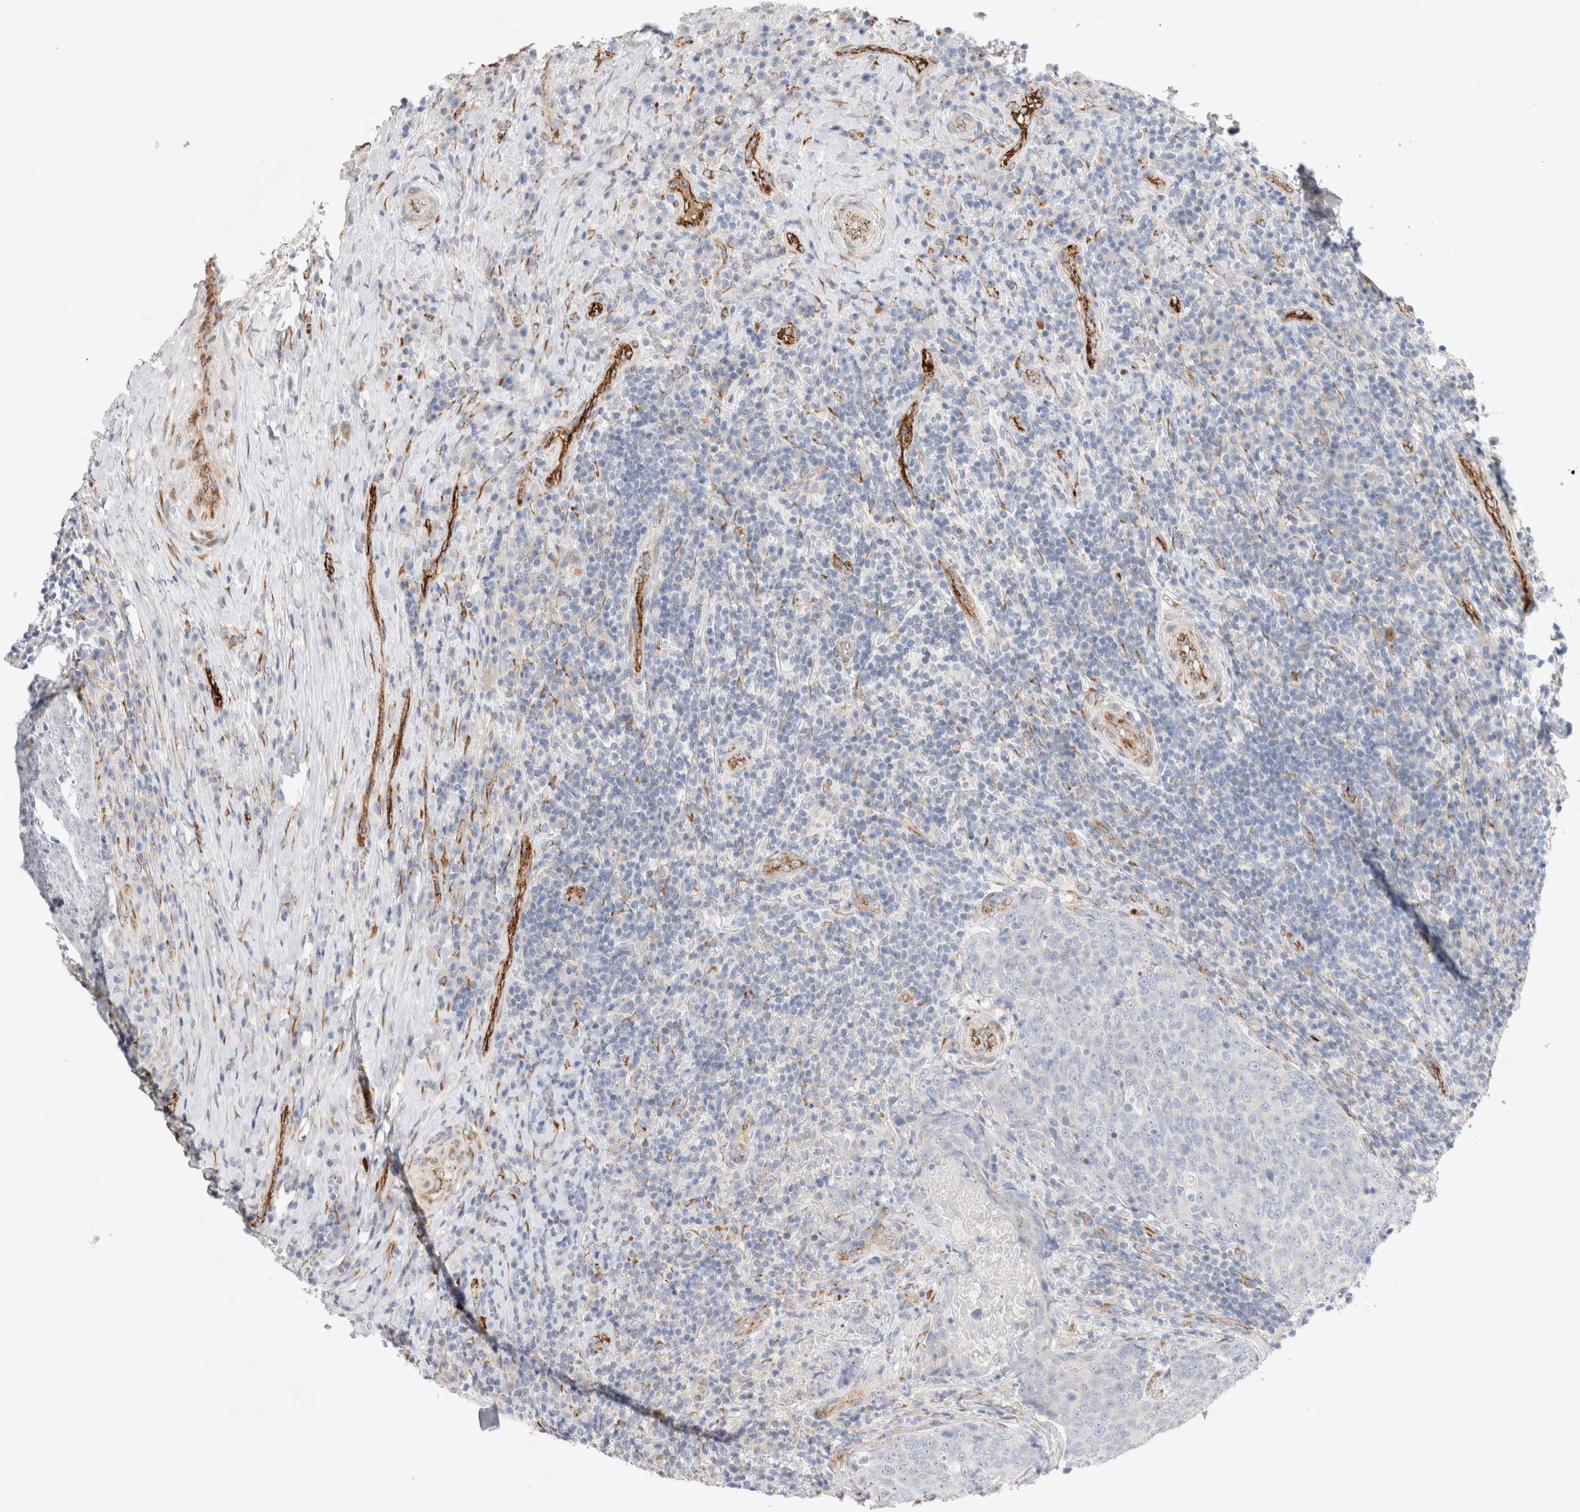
{"staining": {"intensity": "negative", "quantity": "none", "location": "none"}, "tissue": "head and neck cancer", "cell_type": "Tumor cells", "image_type": "cancer", "snomed": [{"axis": "morphology", "description": "Squamous cell carcinoma, NOS"}, {"axis": "morphology", "description": "Squamous cell carcinoma, metastatic, NOS"}, {"axis": "topography", "description": "Lymph node"}, {"axis": "topography", "description": "Head-Neck"}], "caption": "High power microscopy image of an IHC photomicrograph of head and neck squamous cell carcinoma, revealing no significant positivity in tumor cells.", "gene": "CNPY4", "patient": {"sex": "male", "age": 62}}